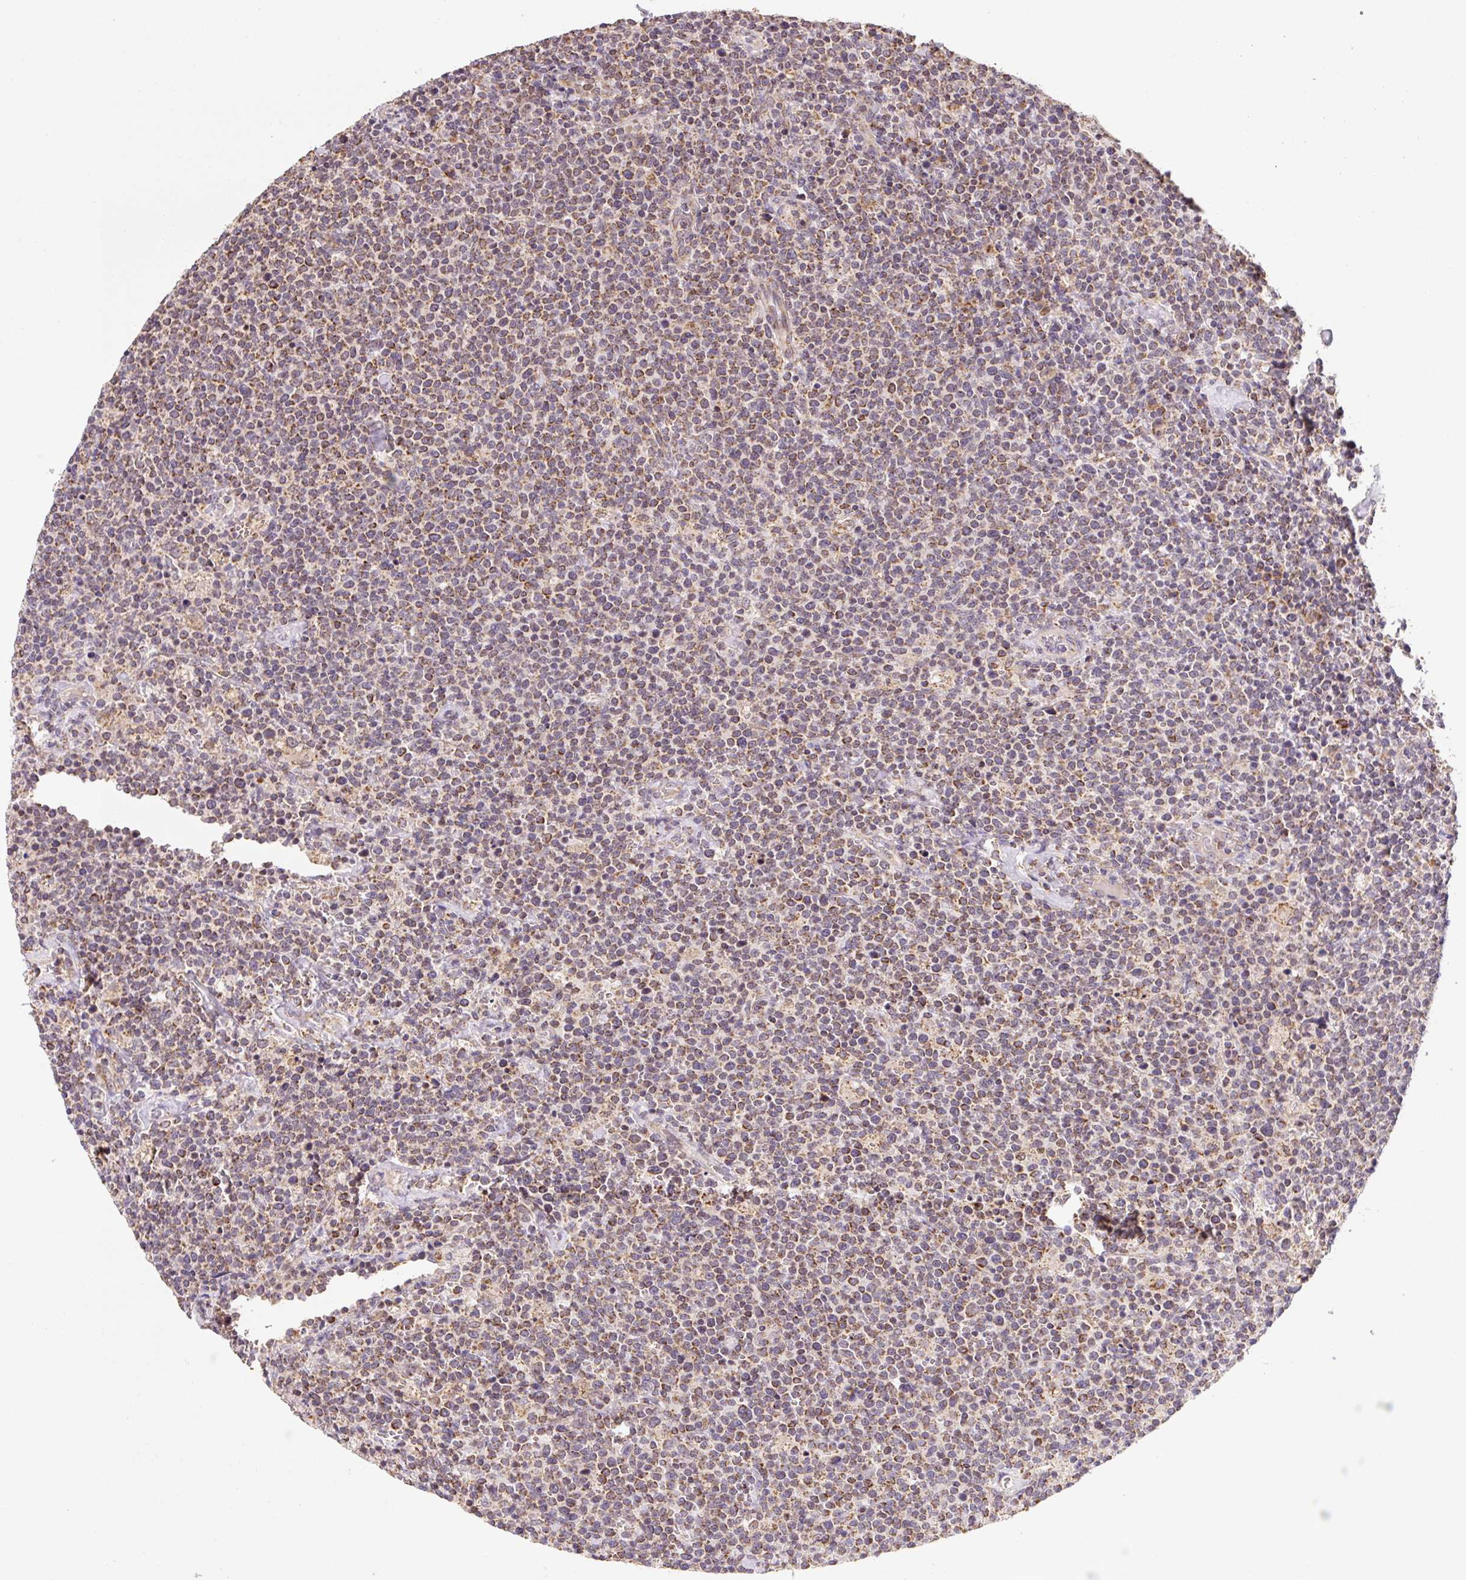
{"staining": {"intensity": "moderate", "quantity": ">75%", "location": "cytoplasmic/membranous"}, "tissue": "lymphoma", "cell_type": "Tumor cells", "image_type": "cancer", "snomed": [{"axis": "morphology", "description": "Malignant lymphoma, non-Hodgkin's type, High grade"}, {"axis": "topography", "description": "Lymph node"}], "caption": "Immunohistochemical staining of lymphoma reveals moderate cytoplasmic/membranous protein staining in about >75% of tumor cells.", "gene": "MFSD9", "patient": {"sex": "male", "age": 61}}